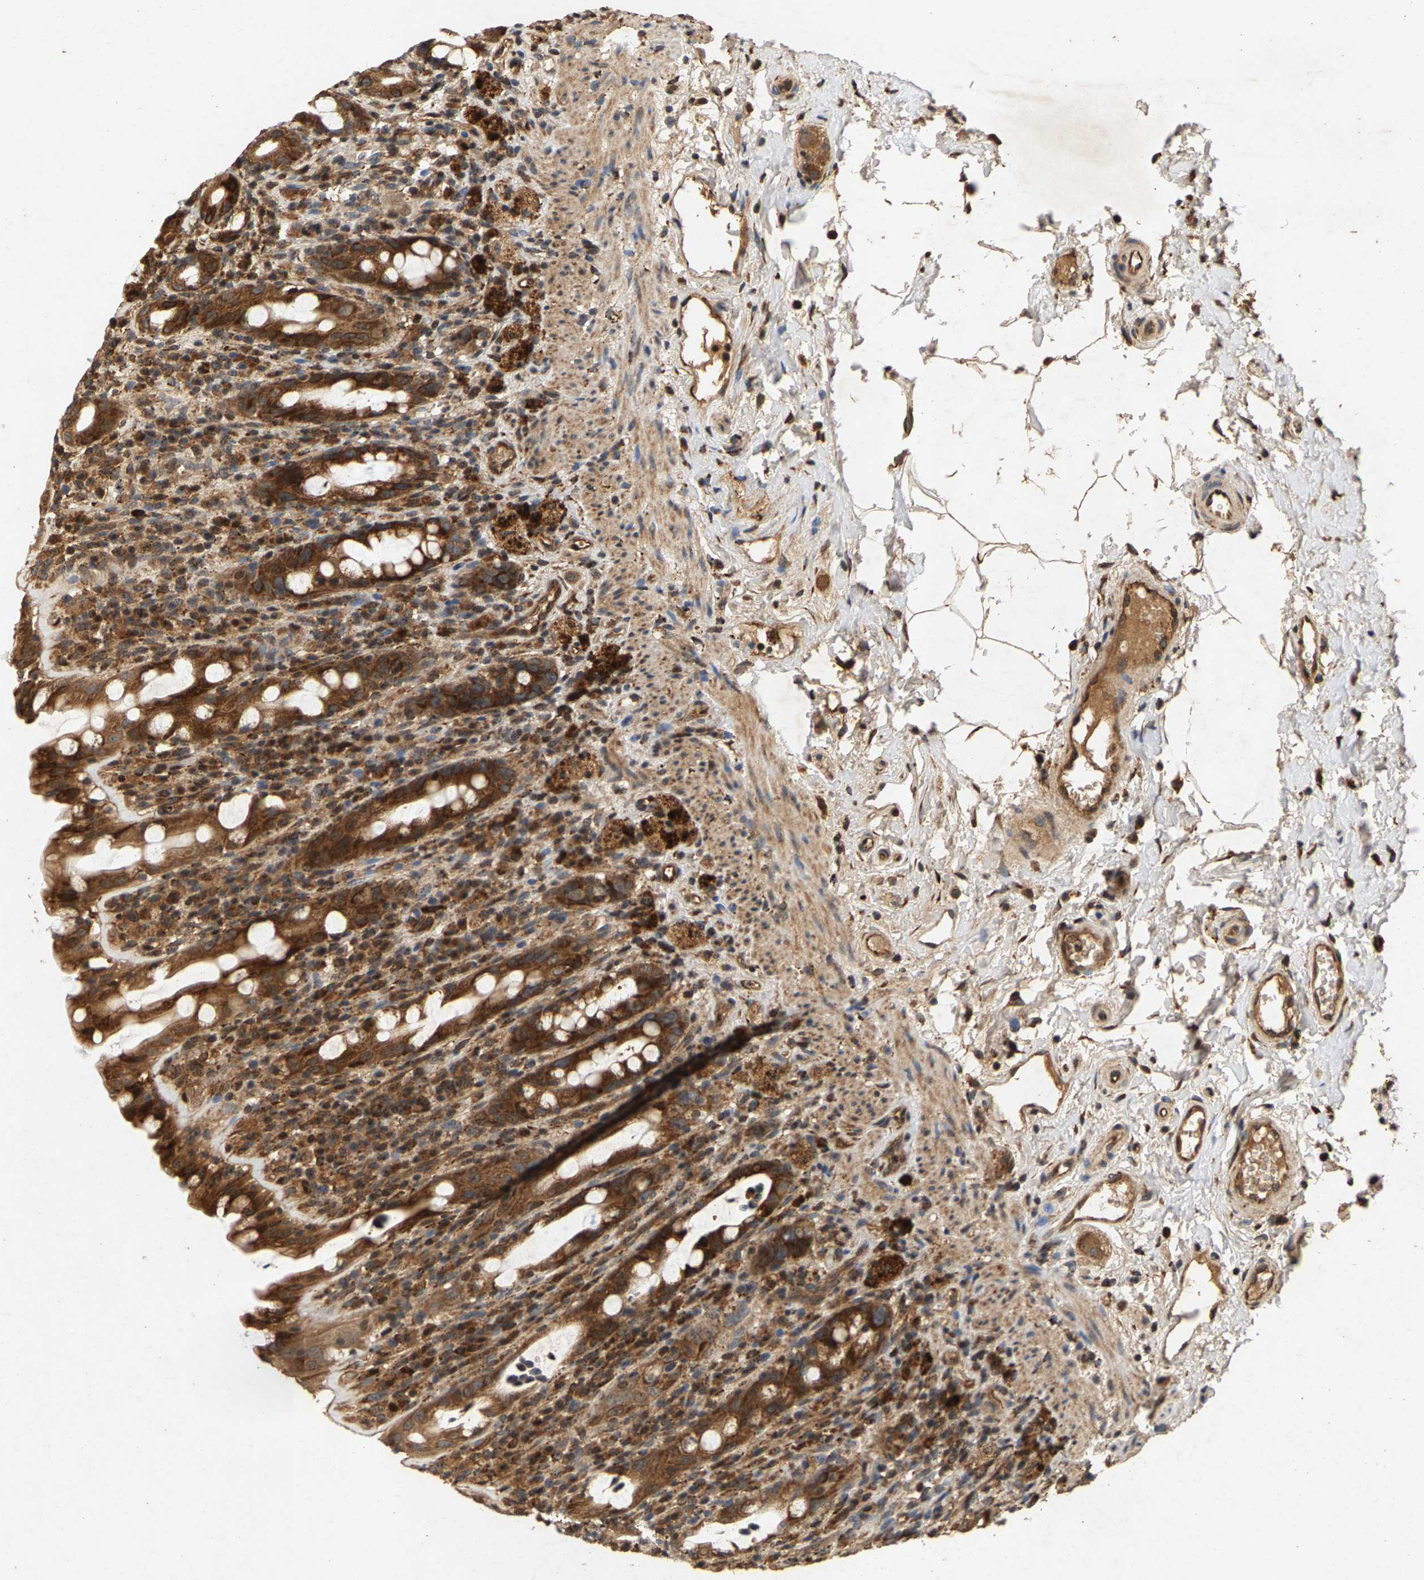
{"staining": {"intensity": "strong", "quantity": ">75%", "location": "cytoplasmic/membranous"}, "tissue": "rectum", "cell_type": "Glandular cells", "image_type": "normal", "snomed": [{"axis": "morphology", "description": "Normal tissue, NOS"}, {"axis": "topography", "description": "Rectum"}], "caption": "Strong cytoplasmic/membranous positivity for a protein is identified in about >75% of glandular cells of unremarkable rectum using immunohistochemistry (IHC).", "gene": "CIDEC", "patient": {"sex": "male", "age": 44}}